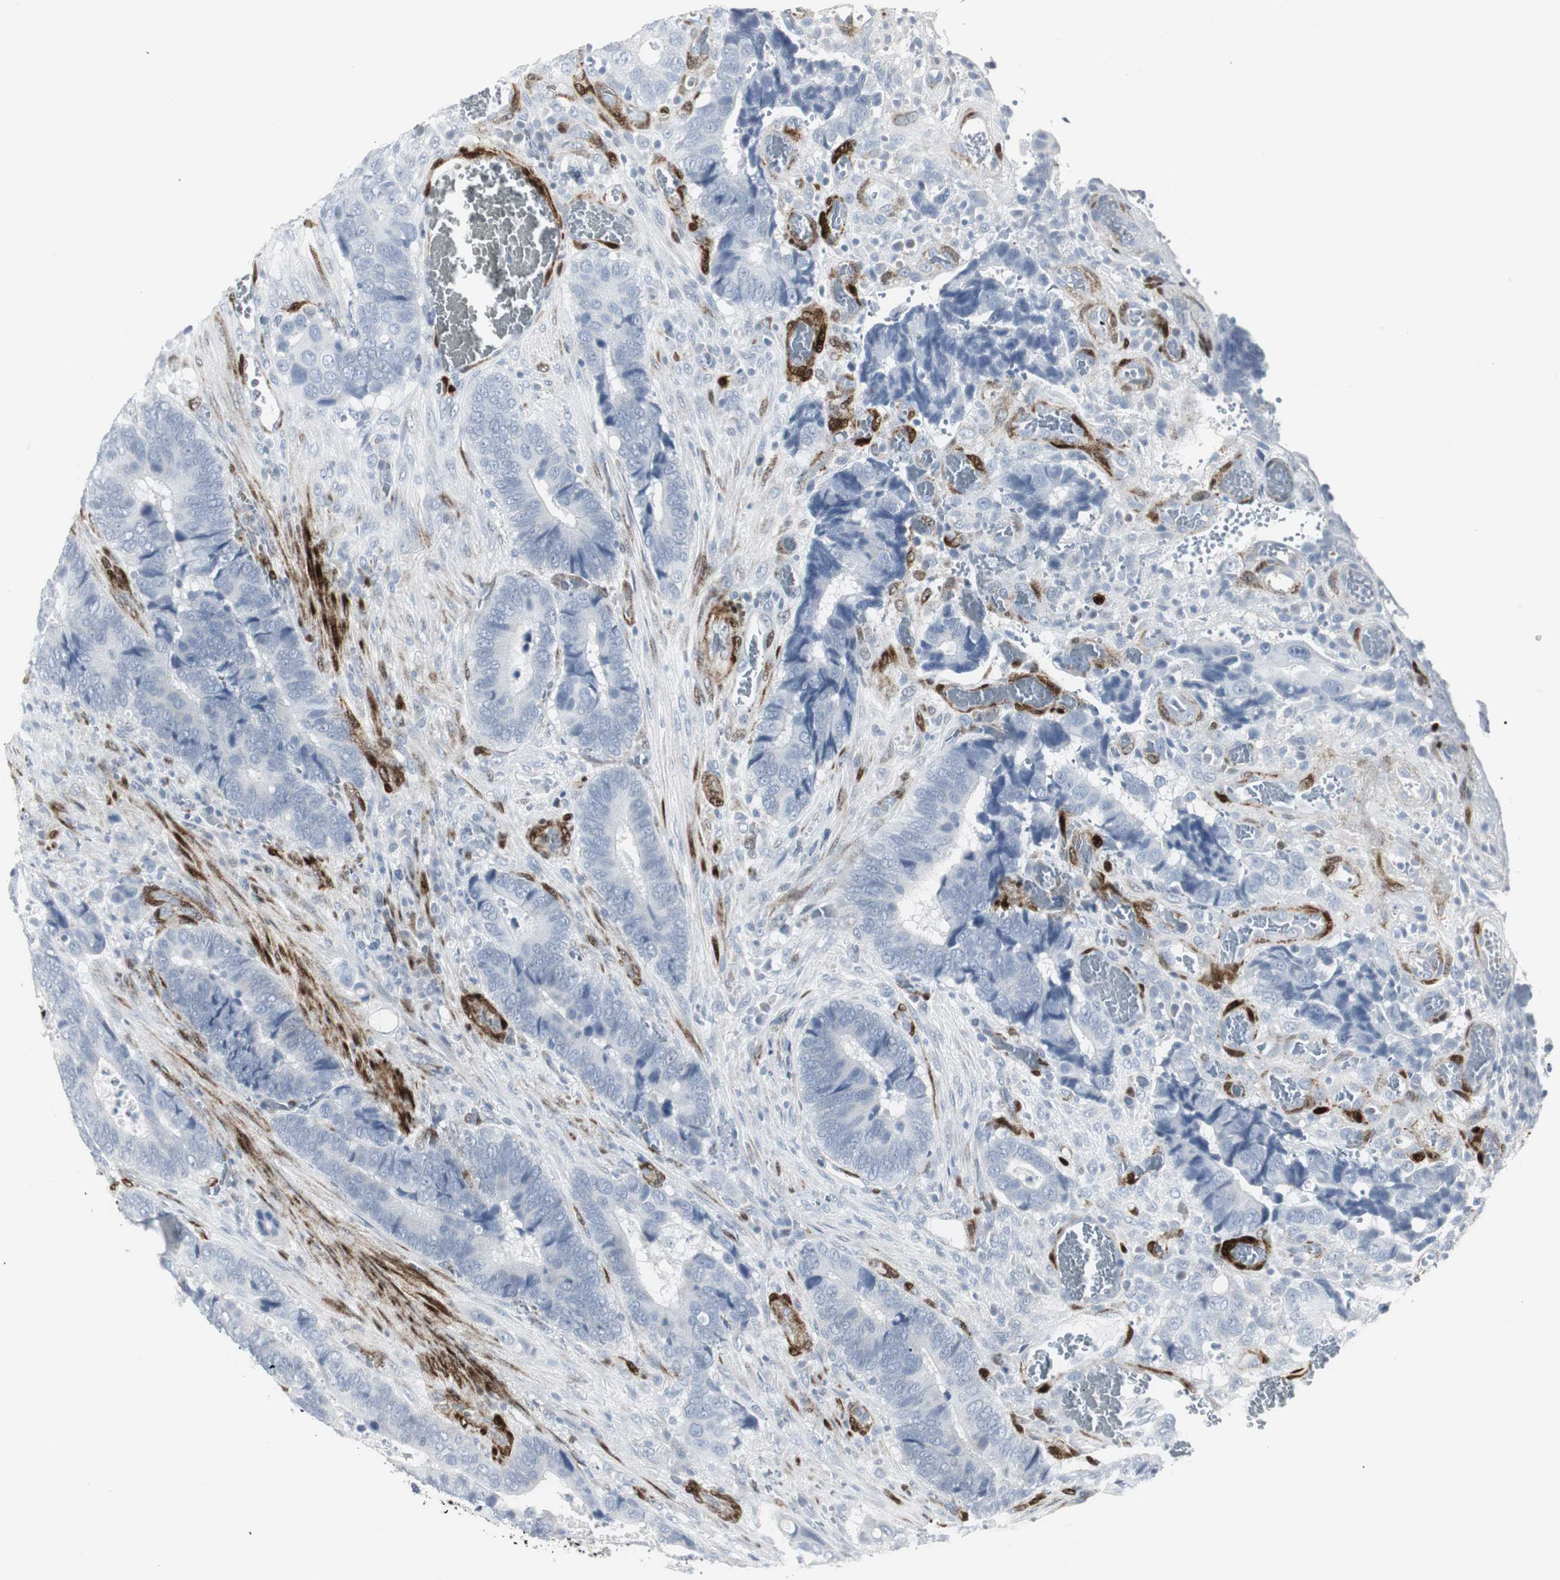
{"staining": {"intensity": "negative", "quantity": "none", "location": "none"}, "tissue": "colorectal cancer", "cell_type": "Tumor cells", "image_type": "cancer", "snomed": [{"axis": "morphology", "description": "Adenocarcinoma, NOS"}, {"axis": "topography", "description": "Colon"}], "caption": "Immunohistochemistry of human colorectal cancer (adenocarcinoma) demonstrates no expression in tumor cells.", "gene": "PPP1R14A", "patient": {"sex": "male", "age": 72}}